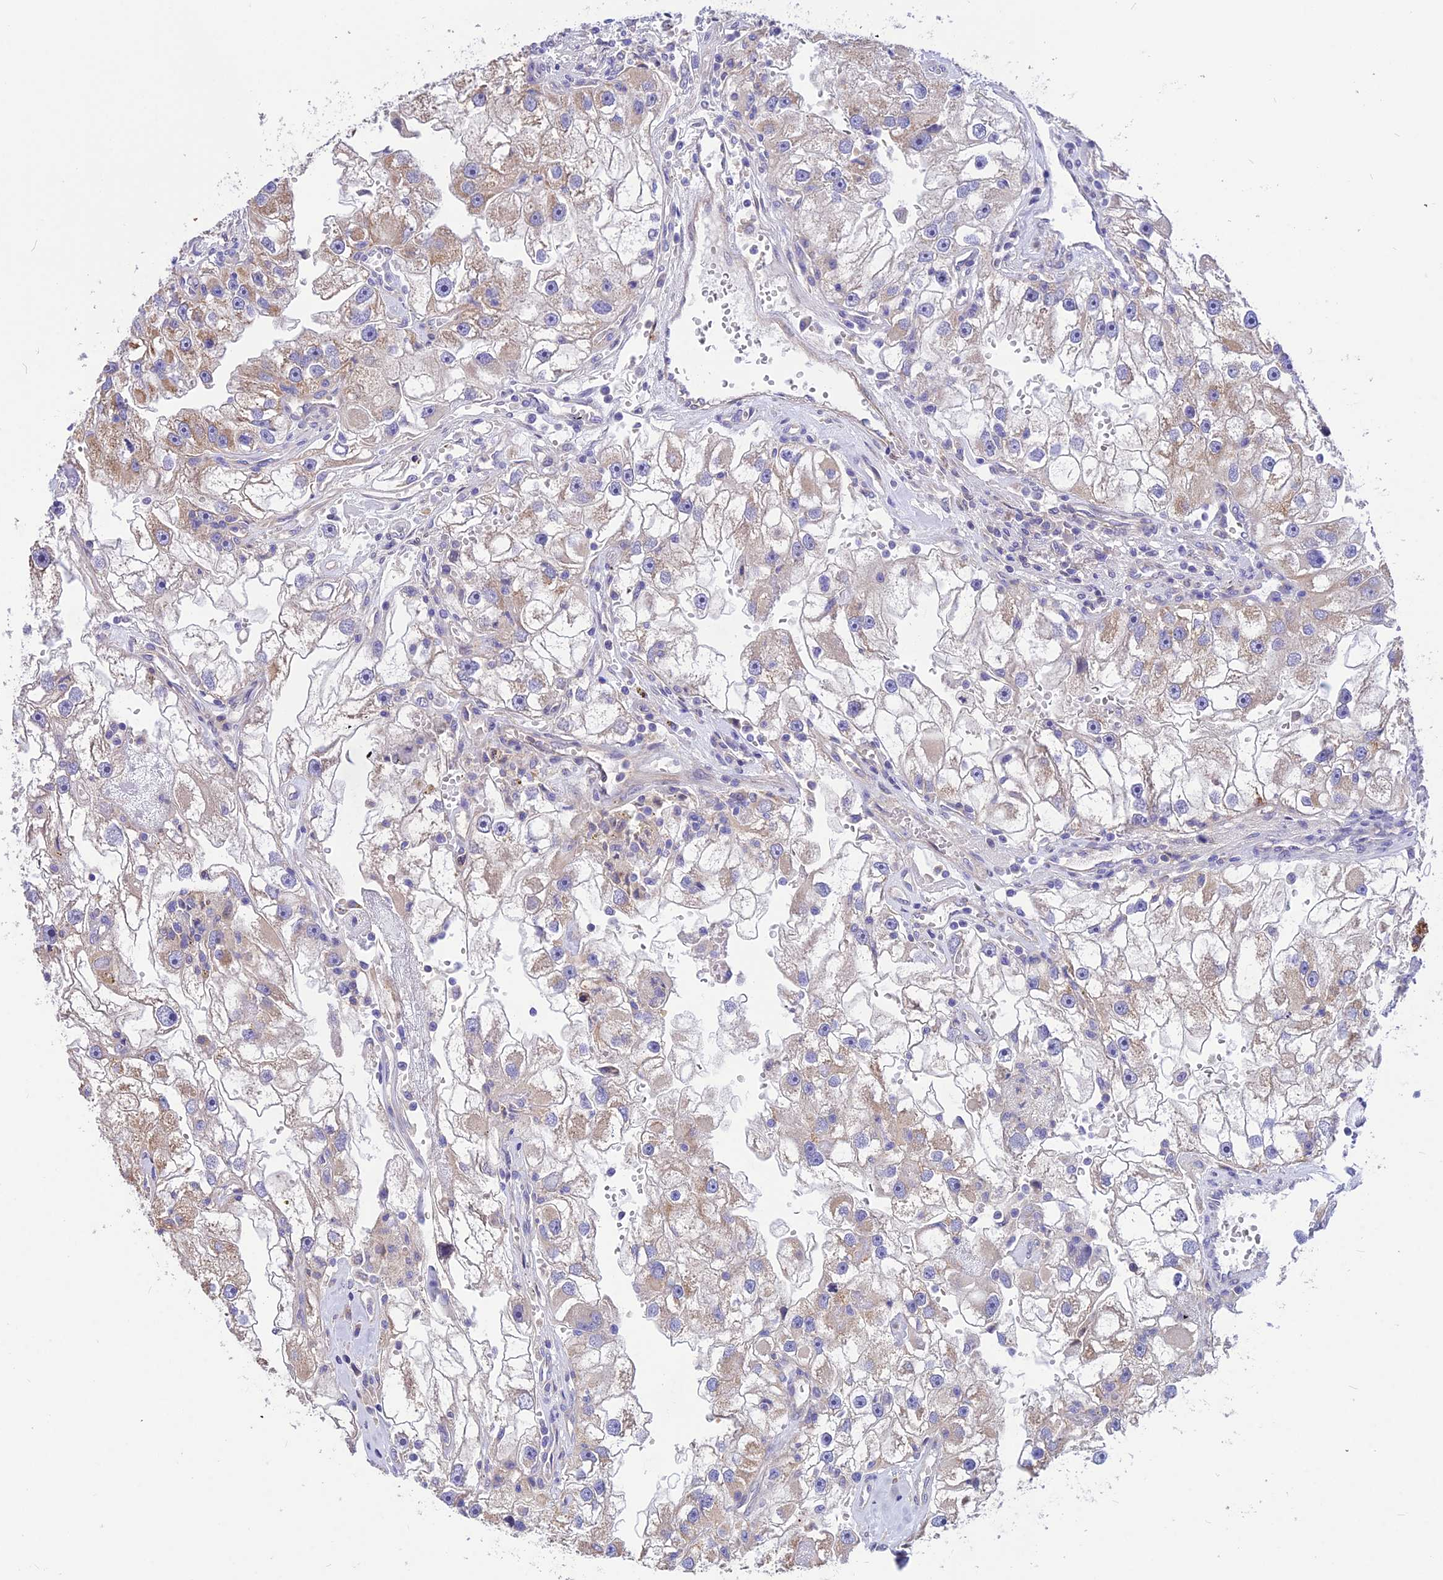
{"staining": {"intensity": "moderate", "quantity": "25%-75%", "location": "cytoplasmic/membranous"}, "tissue": "renal cancer", "cell_type": "Tumor cells", "image_type": "cancer", "snomed": [{"axis": "morphology", "description": "Adenocarcinoma, NOS"}, {"axis": "topography", "description": "Kidney"}], "caption": "A brown stain highlights moderate cytoplasmic/membranous expression of a protein in renal cancer tumor cells.", "gene": "TRIM43B", "patient": {"sex": "male", "age": 63}}